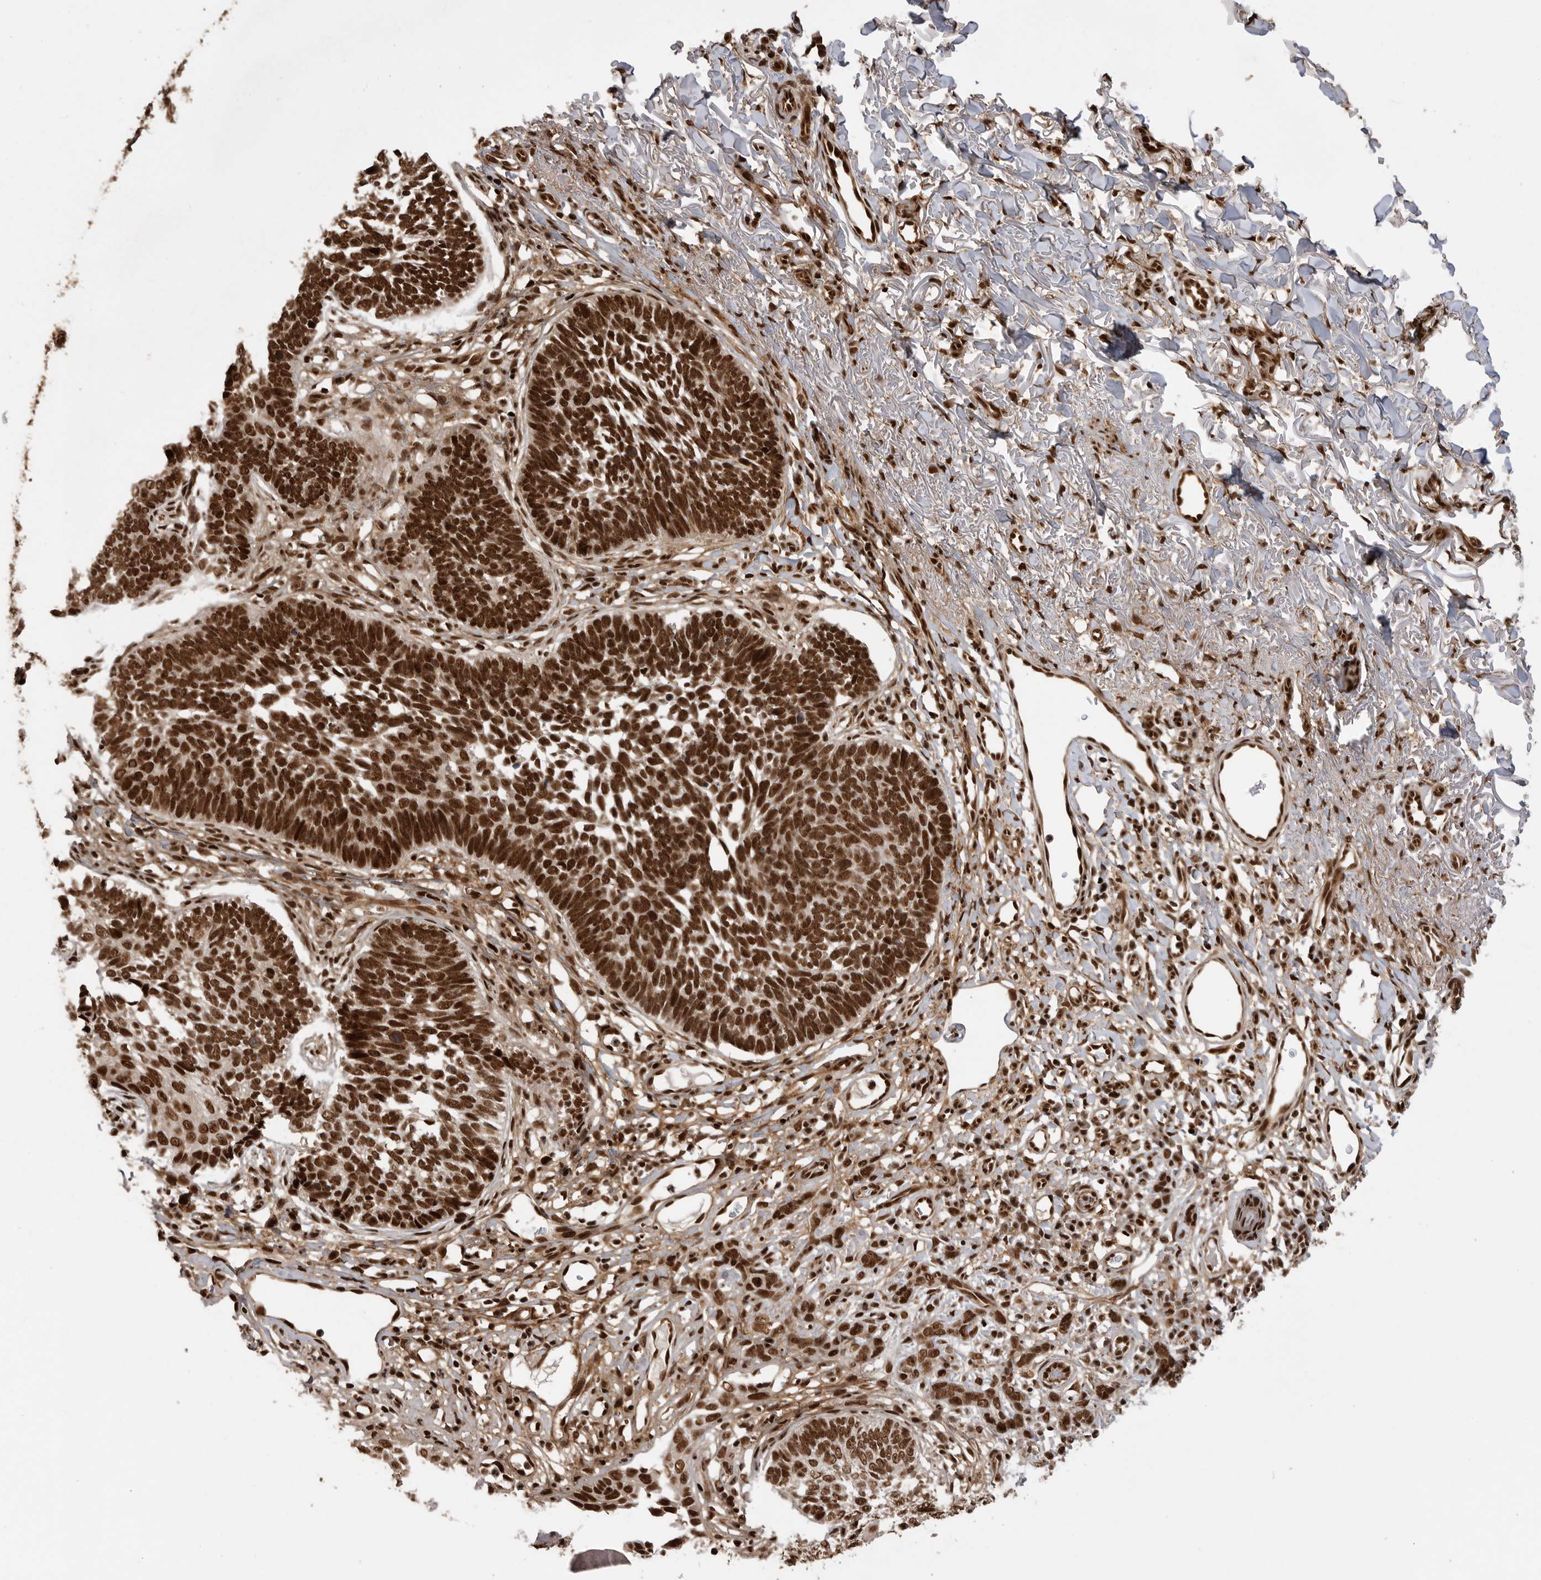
{"staining": {"intensity": "strong", "quantity": ">75%", "location": "nuclear"}, "tissue": "skin cancer", "cell_type": "Tumor cells", "image_type": "cancer", "snomed": [{"axis": "morphology", "description": "Normal tissue, NOS"}, {"axis": "morphology", "description": "Basal cell carcinoma"}, {"axis": "topography", "description": "Skin"}], "caption": "A micrograph of basal cell carcinoma (skin) stained for a protein demonstrates strong nuclear brown staining in tumor cells. (Brightfield microscopy of DAB IHC at high magnification).", "gene": "PPP1R8", "patient": {"sex": "male", "age": 77}}